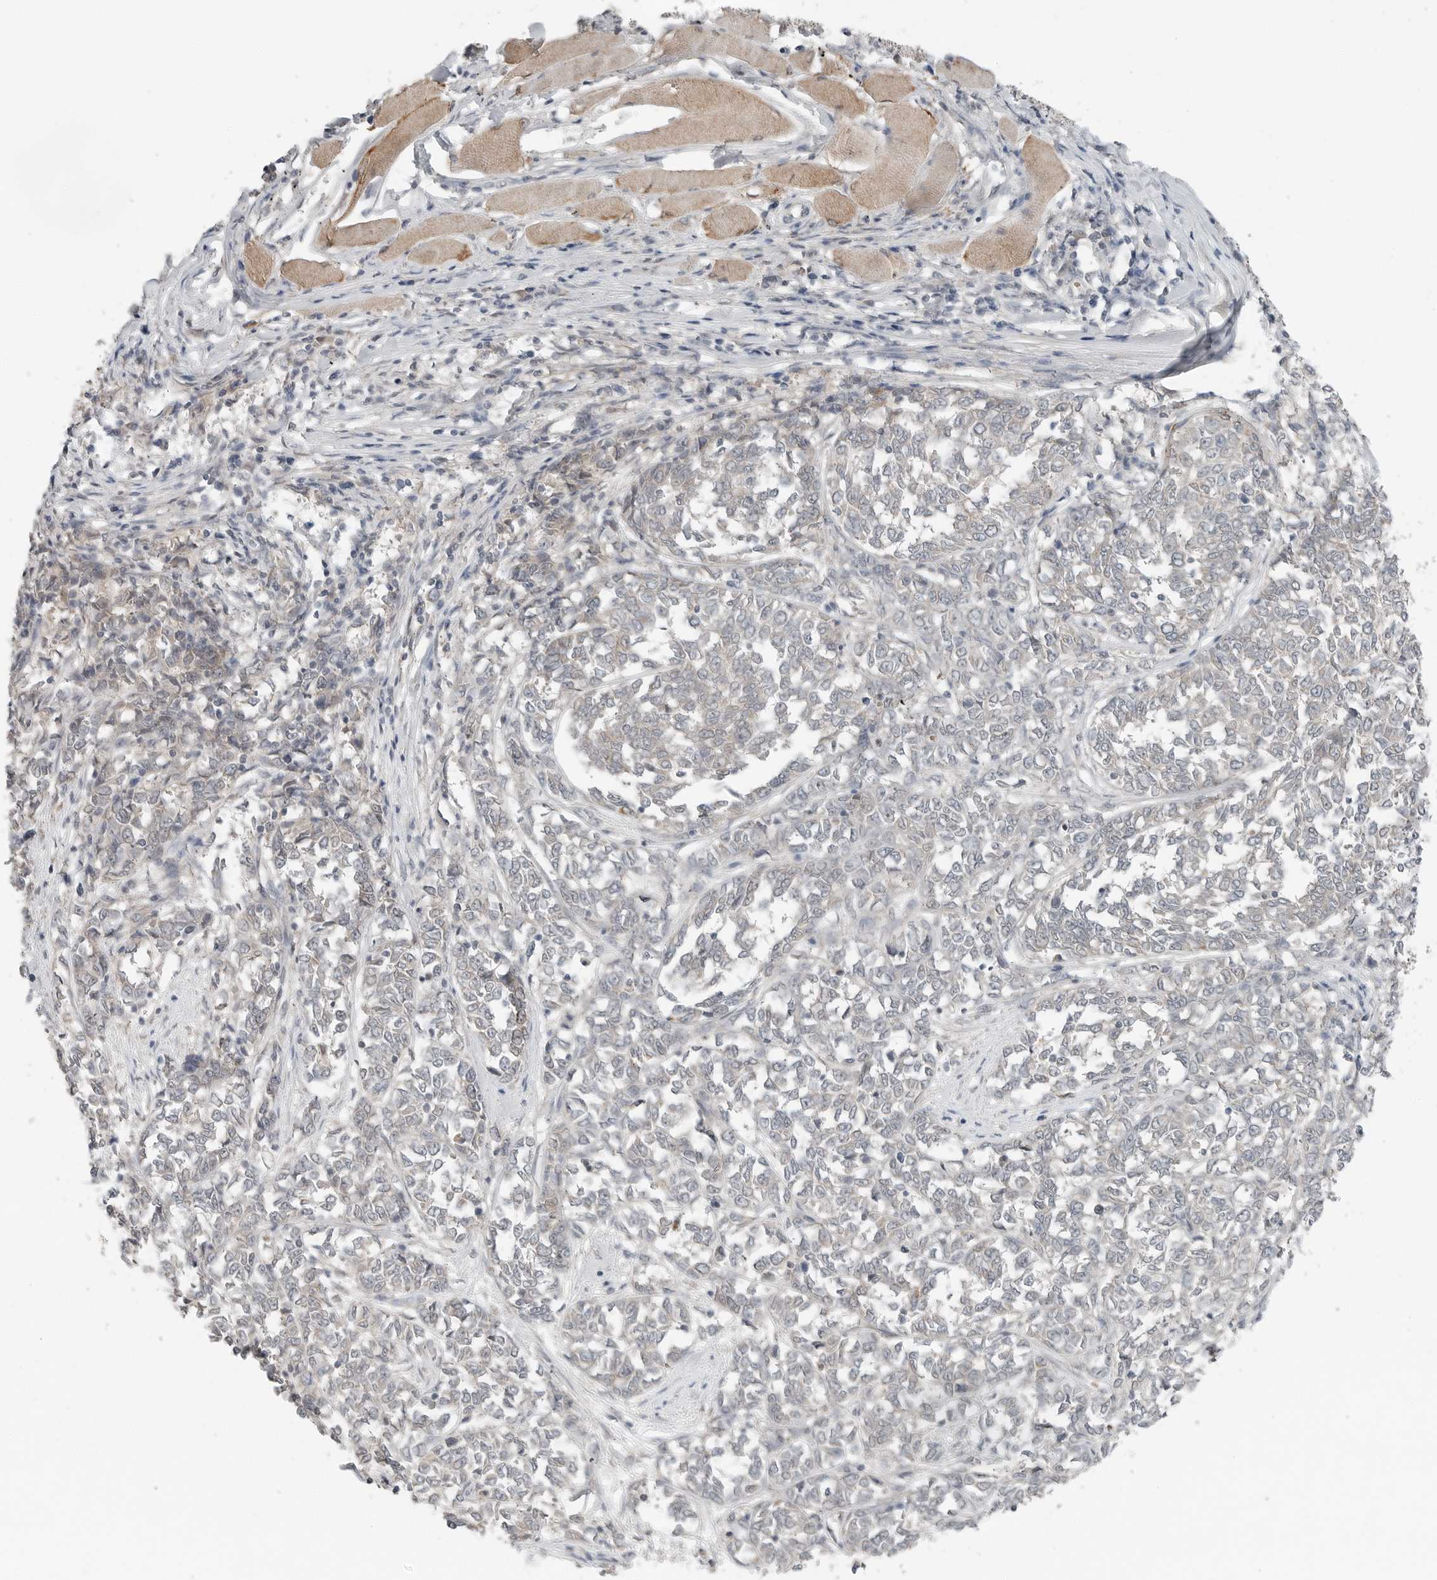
{"staining": {"intensity": "negative", "quantity": "none", "location": "none"}, "tissue": "melanoma", "cell_type": "Tumor cells", "image_type": "cancer", "snomed": [{"axis": "morphology", "description": "Malignant melanoma, NOS"}, {"axis": "topography", "description": "Skin"}], "caption": "This is an immunohistochemistry (IHC) histopathology image of human malignant melanoma. There is no expression in tumor cells.", "gene": "FCRLB", "patient": {"sex": "female", "age": 72}}